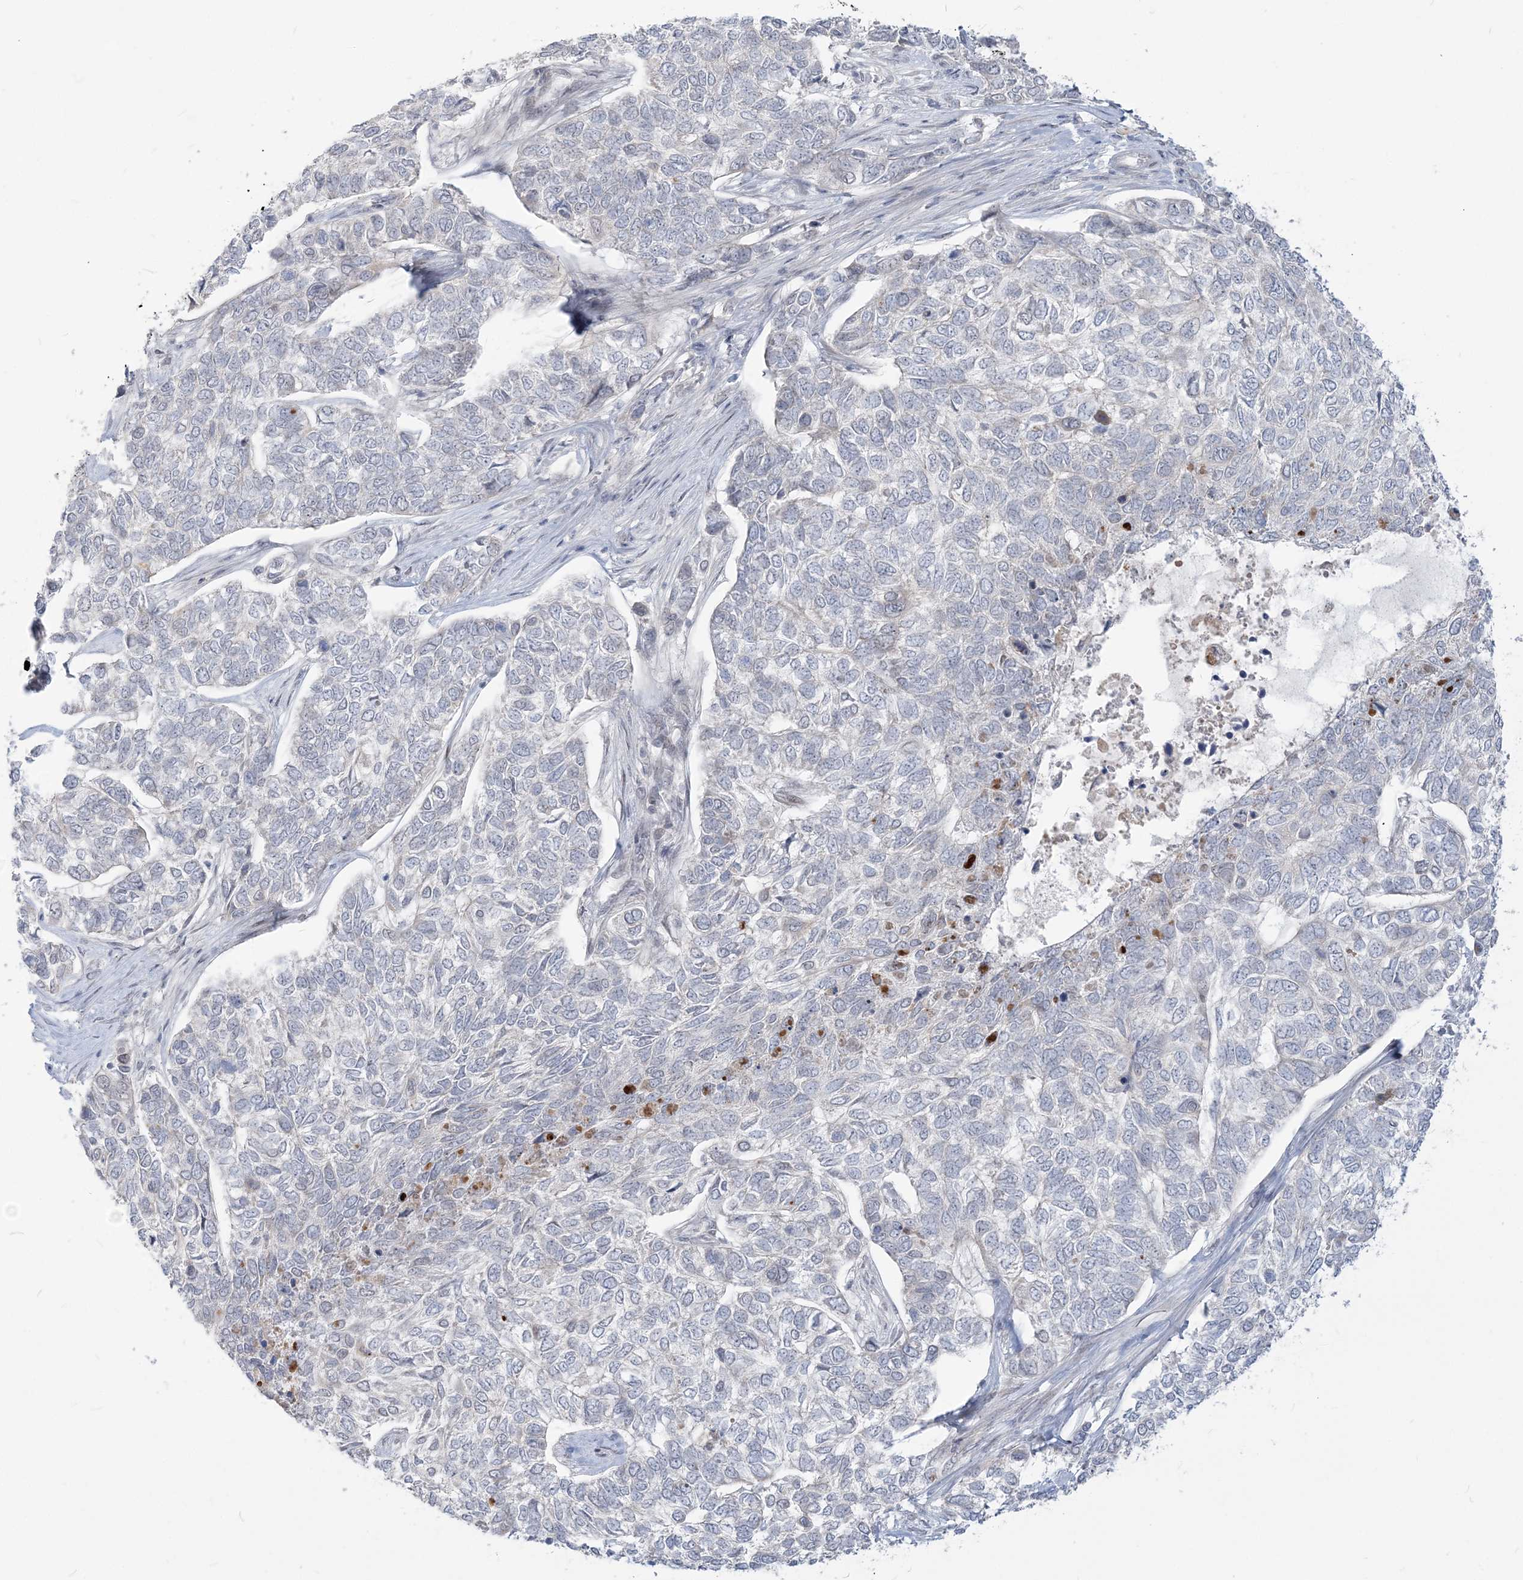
{"staining": {"intensity": "negative", "quantity": "none", "location": "none"}, "tissue": "skin cancer", "cell_type": "Tumor cells", "image_type": "cancer", "snomed": [{"axis": "morphology", "description": "Basal cell carcinoma"}, {"axis": "topography", "description": "Skin"}], "caption": "A high-resolution micrograph shows immunohistochemistry (IHC) staining of skin cancer (basal cell carcinoma), which reveals no significant positivity in tumor cells.", "gene": "SDAD1", "patient": {"sex": "female", "age": 65}}